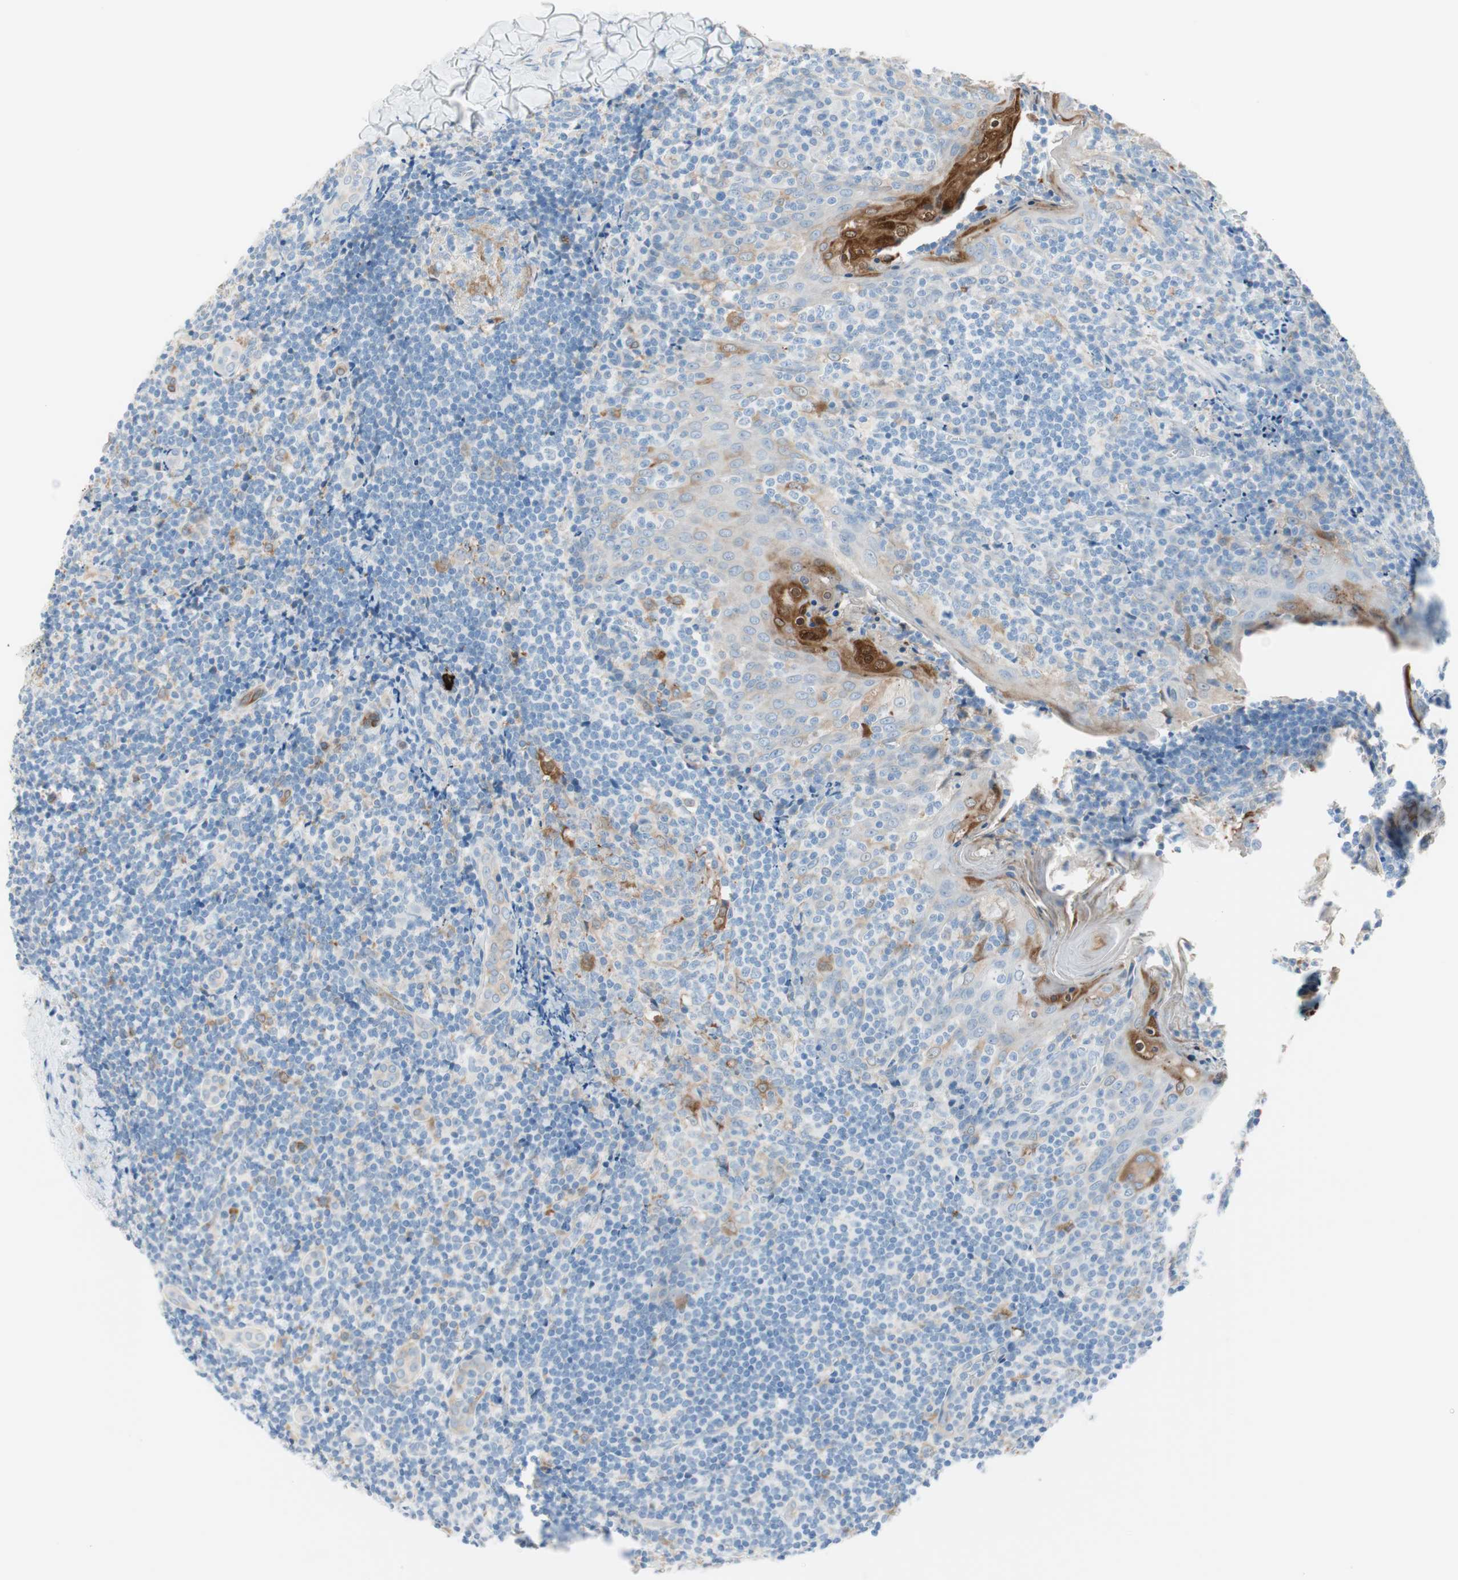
{"staining": {"intensity": "negative", "quantity": "none", "location": "none"}, "tissue": "tonsil", "cell_type": "Germinal center cells", "image_type": "normal", "snomed": [{"axis": "morphology", "description": "Normal tissue, NOS"}, {"axis": "topography", "description": "Tonsil"}], "caption": "Immunohistochemistry (IHC) photomicrograph of benign tonsil: tonsil stained with DAB exhibits no significant protein expression in germinal center cells. Brightfield microscopy of immunohistochemistry stained with DAB (3,3'-diaminobenzidine) (brown) and hematoxylin (blue), captured at high magnification.", "gene": "GLUL", "patient": {"sex": "male", "age": 31}}